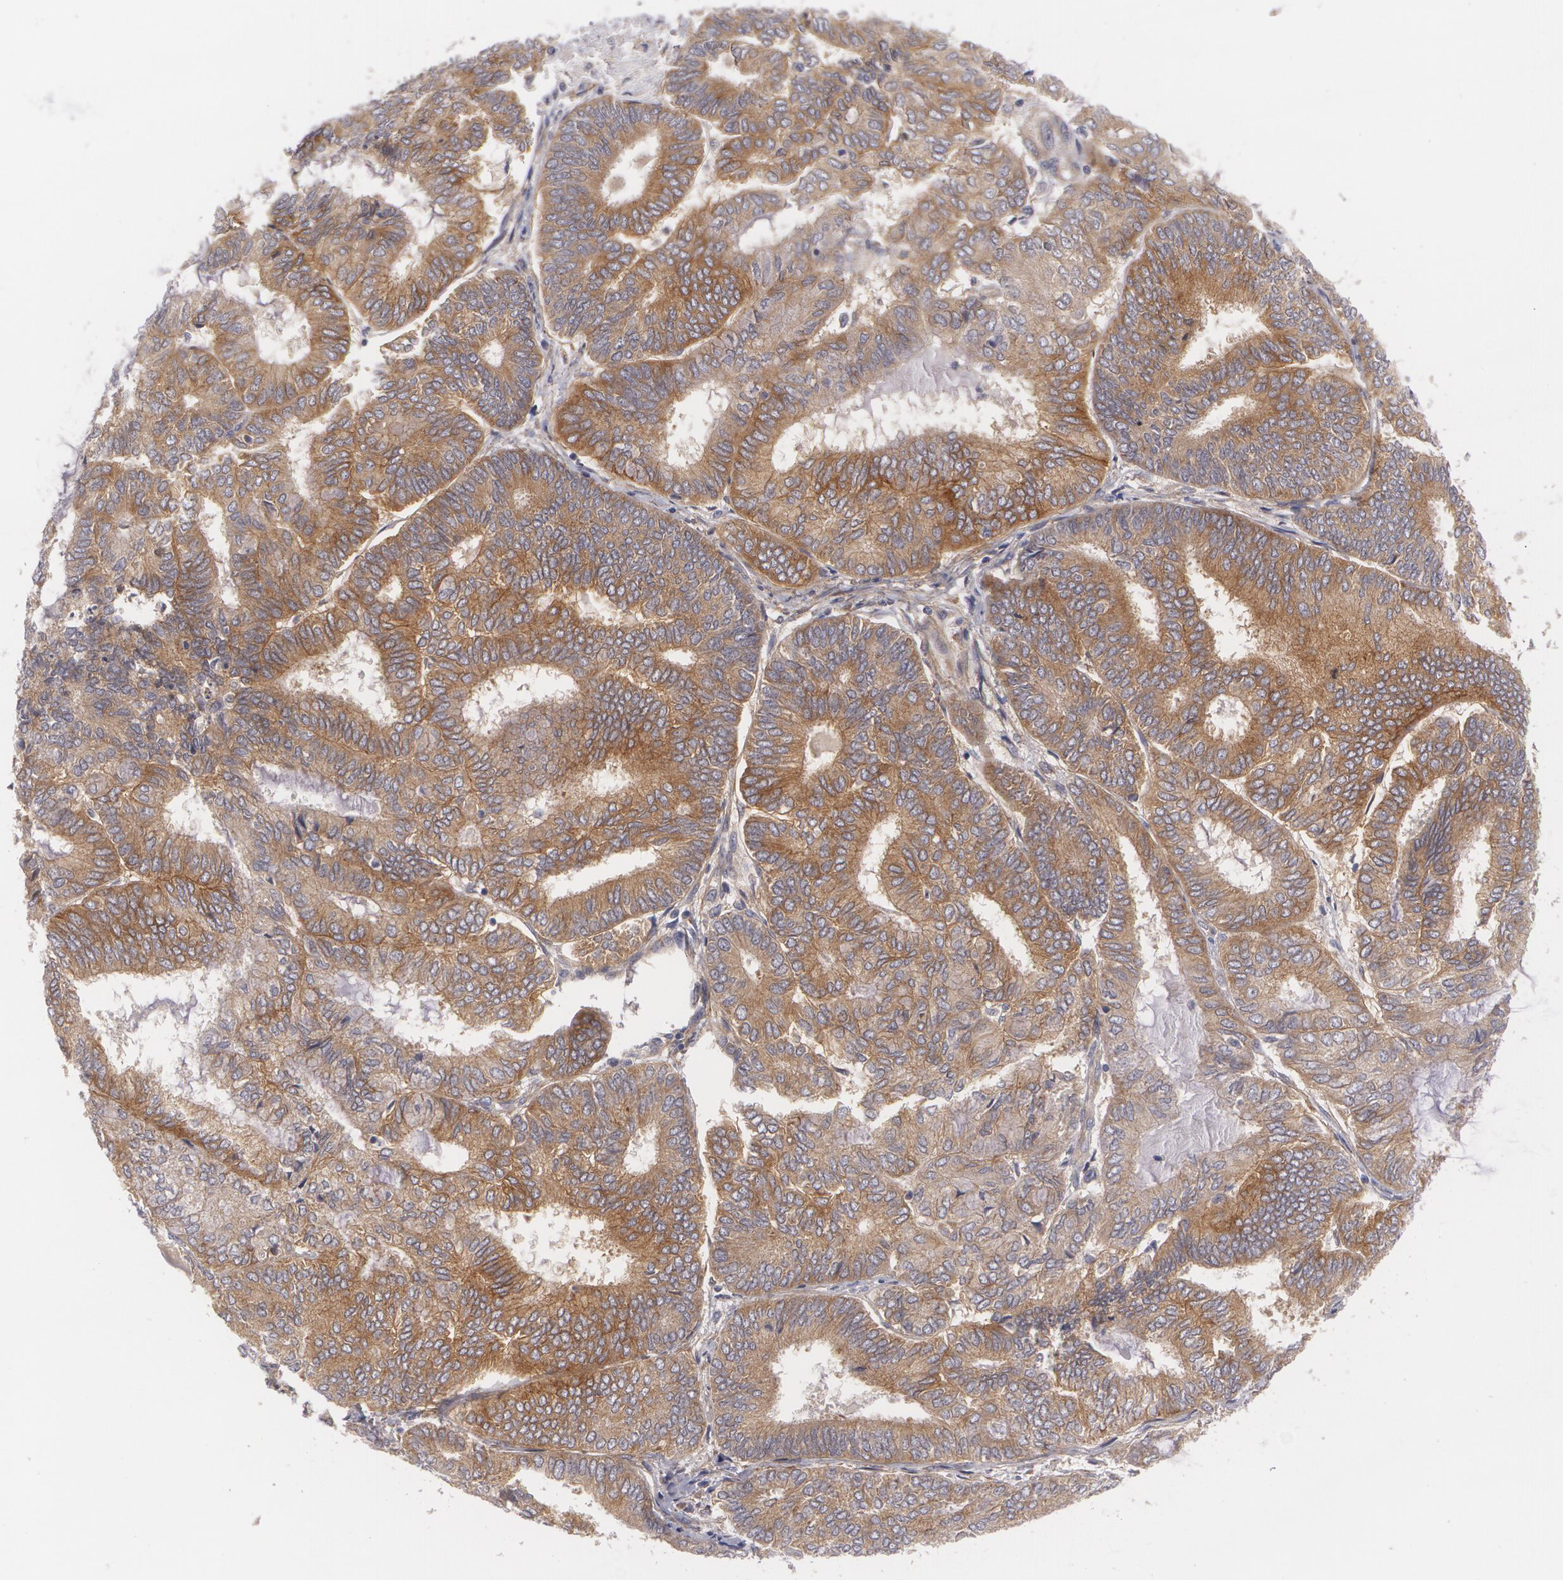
{"staining": {"intensity": "strong", "quantity": ">75%", "location": "cytoplasmic/membranous"}, "tissue": "endometrial cancer", "cell_type": "Tumor cells", "image_type": "cancer", "snomed": [{"axis": "morphology", "description": "Adenocarcinoma, NOS"}, {"axis": "topography", "description": "Endometrium"}], "caption": "IHC of endometrial cancer exhibits high levels of strong cytoplasmic/membranous staining in about >75% of tumor cells. The staining is performed using DAB (3,3'-diaminobenzidine) brown chromogen to label protein expression. The nuclei are counter-stained blue using hematoxylin.", "gene": "CASK", "patient": {"sex": "female", "age": 59}}